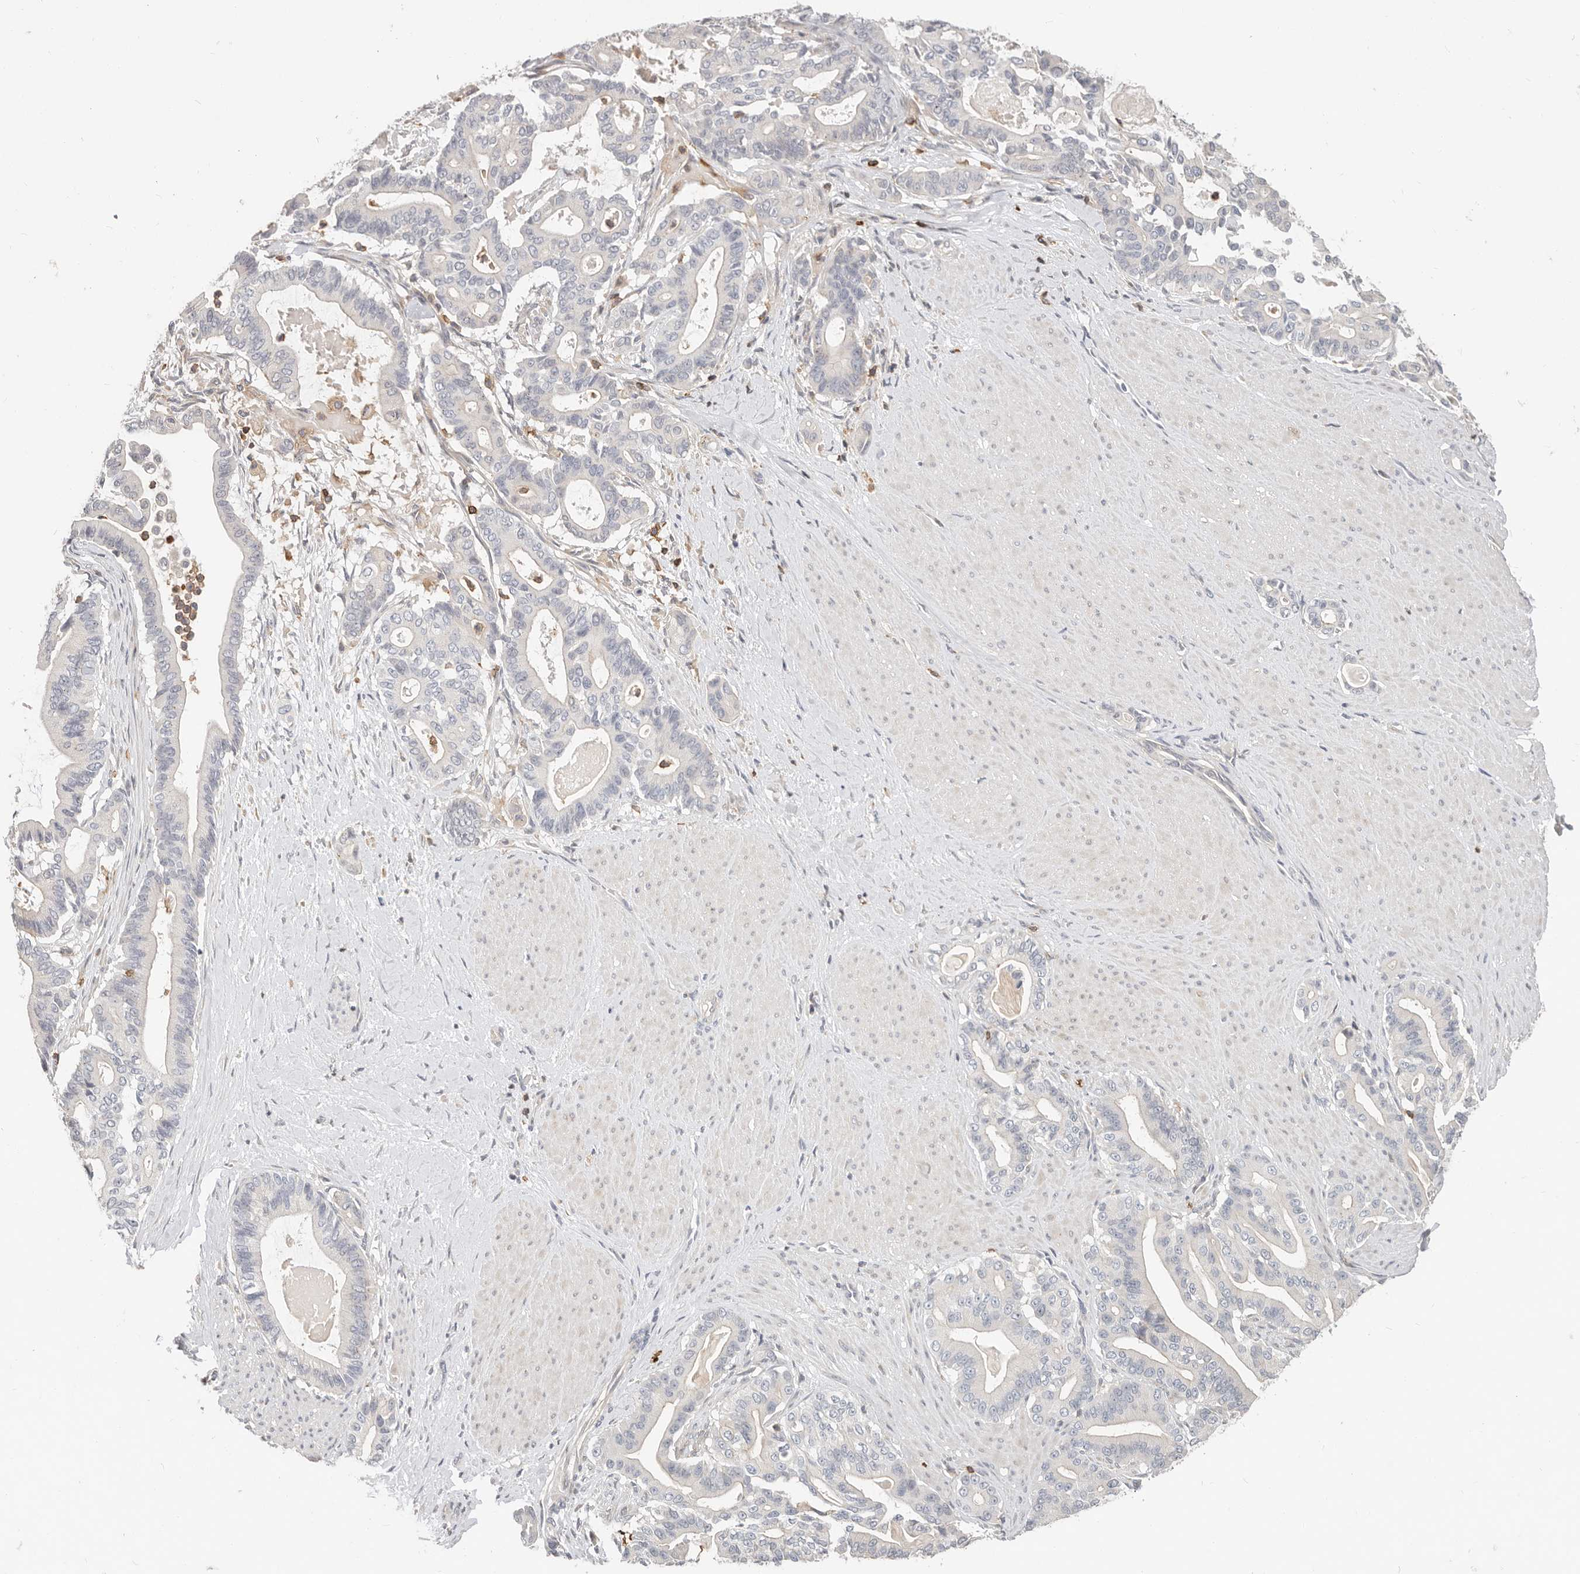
{"staining": {"intensity": "negative", "quantity": "none", "location": "none"}, "tissue": "pancreatic cancer", "cell_type": "Tumor cells", "image_type": "cancer", "snomed": [{"axis": "morphology", "description": "Adenocarcinoma, NOS"}, {"axis": "topography", "description": "Pancreas"}], "caption": "Micrograph shows no significant protein expression in tumor cells of adenocarcinoma (pancreatic).", "gene": "TMEM63B", "patient": {"sex": "male", "age": 63}}